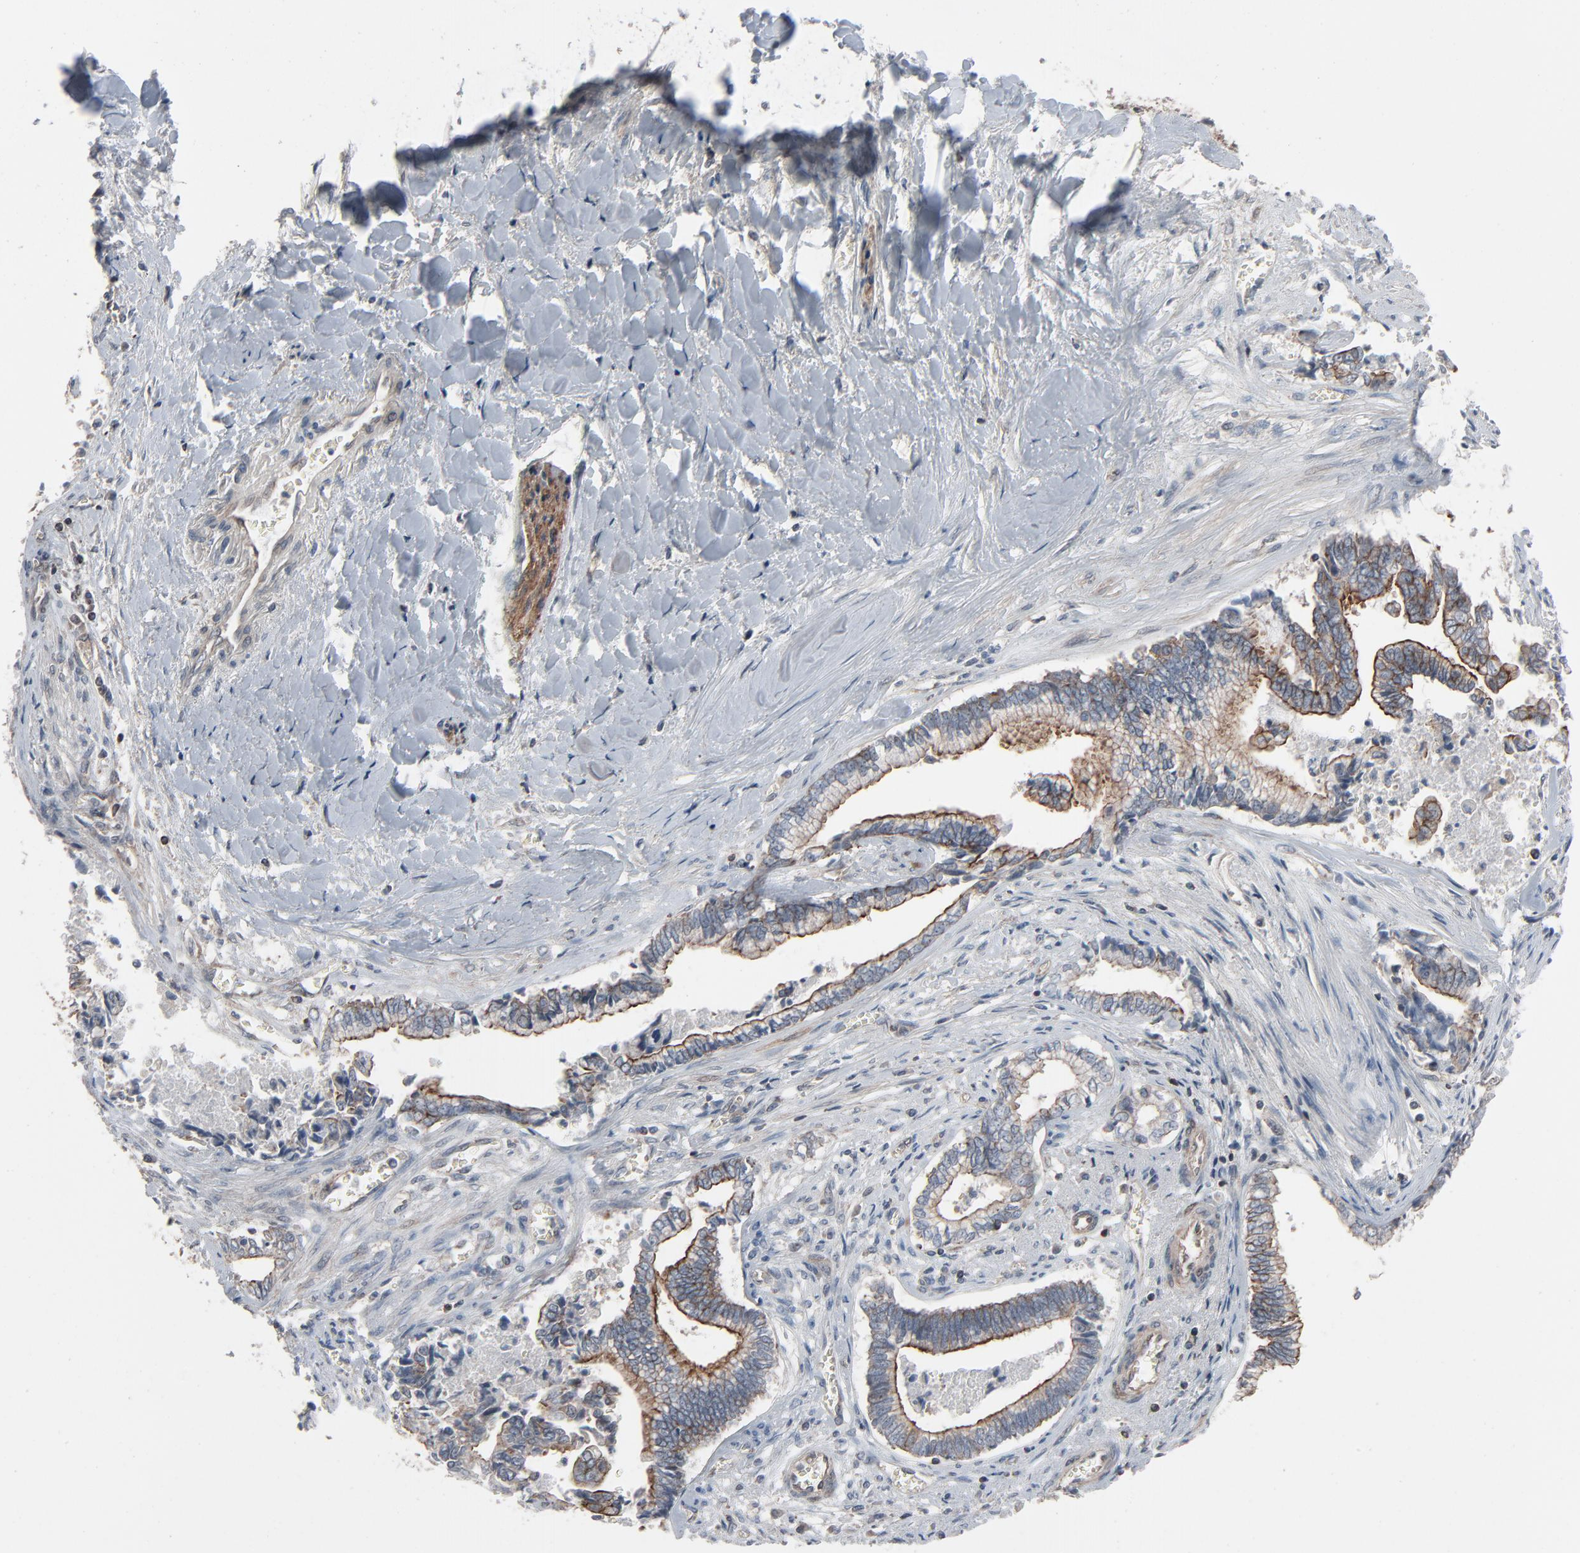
{"staining": {"intensity": "moderate", "quantity": ">75%", "location": "cytoplasmic/membranous"}, "tissue": "liver cancer", "cell_type": "Tumor cells", "image_type": "cancer", "snomed": [{"axis": "morphology", "description": "Cholangiocarcinoma"}, {"axis": "topography", "description": "Liver"}], "caption": "Immunohistochemistry image of human liver cholangiocarcinoma stained for a protein (brown), which exhibits medium levels of moderate cytoplasmic/membranous expression in about >75% of tumor cells.", "gene": "OPTN", "patient": {"sex": "male", "age": 57}}